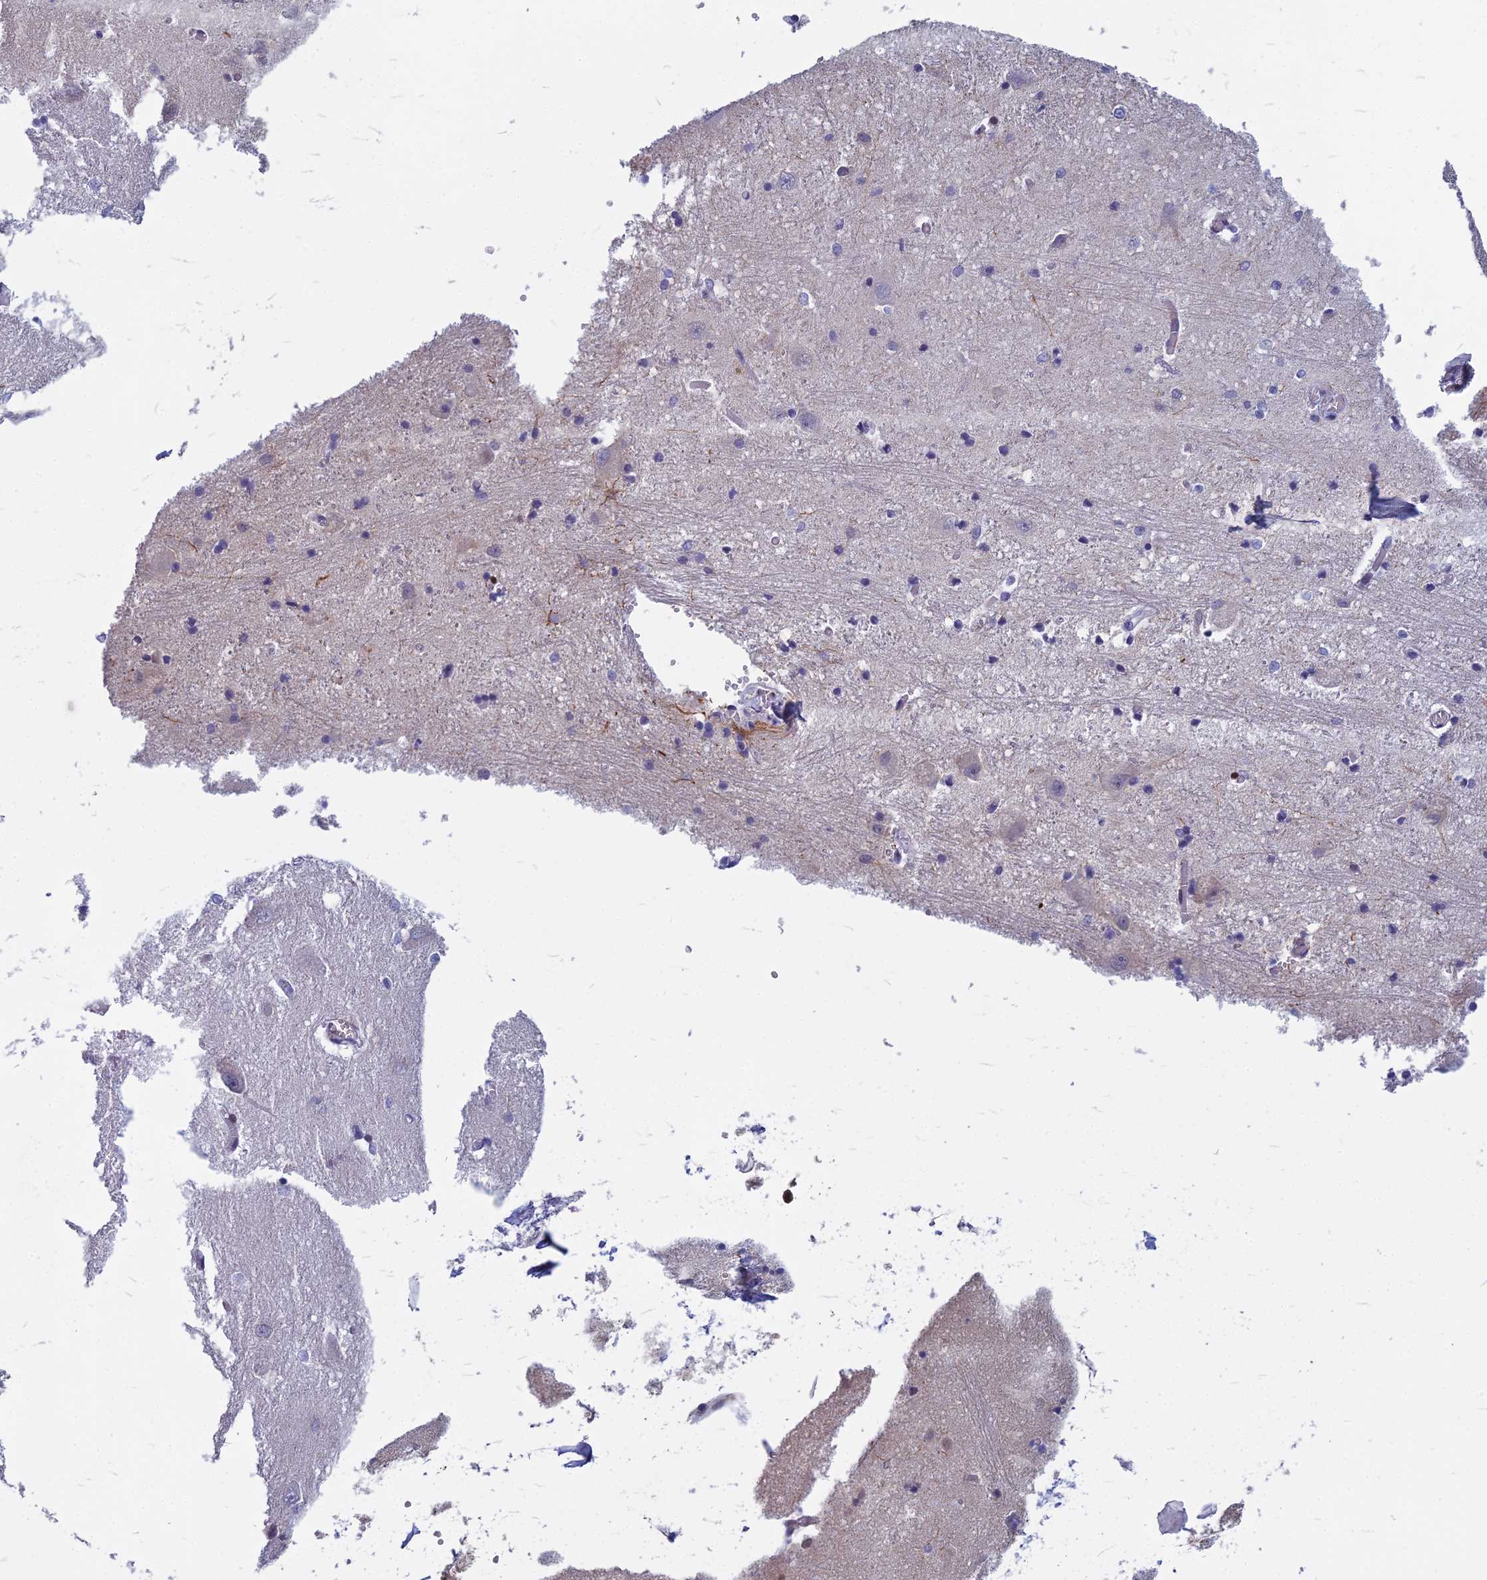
{"staining": {"intensity": "negative", "quantity": "none", "location": "none"}, "tissue": "caudate", "cell_type": "Glial cells", "image_type": "normal", "snomed": [{"axis": "morphology", "description": "Normal tissue, NOS"}, {"axis": "topography", "description": "Lateral ventricle wall"}], "caption": "Immunohistochemistry of benign caudate reveals no positivity in glial cells.", "gene": "MYBPC2", "patient": {"sex": "male", "age": 37}}